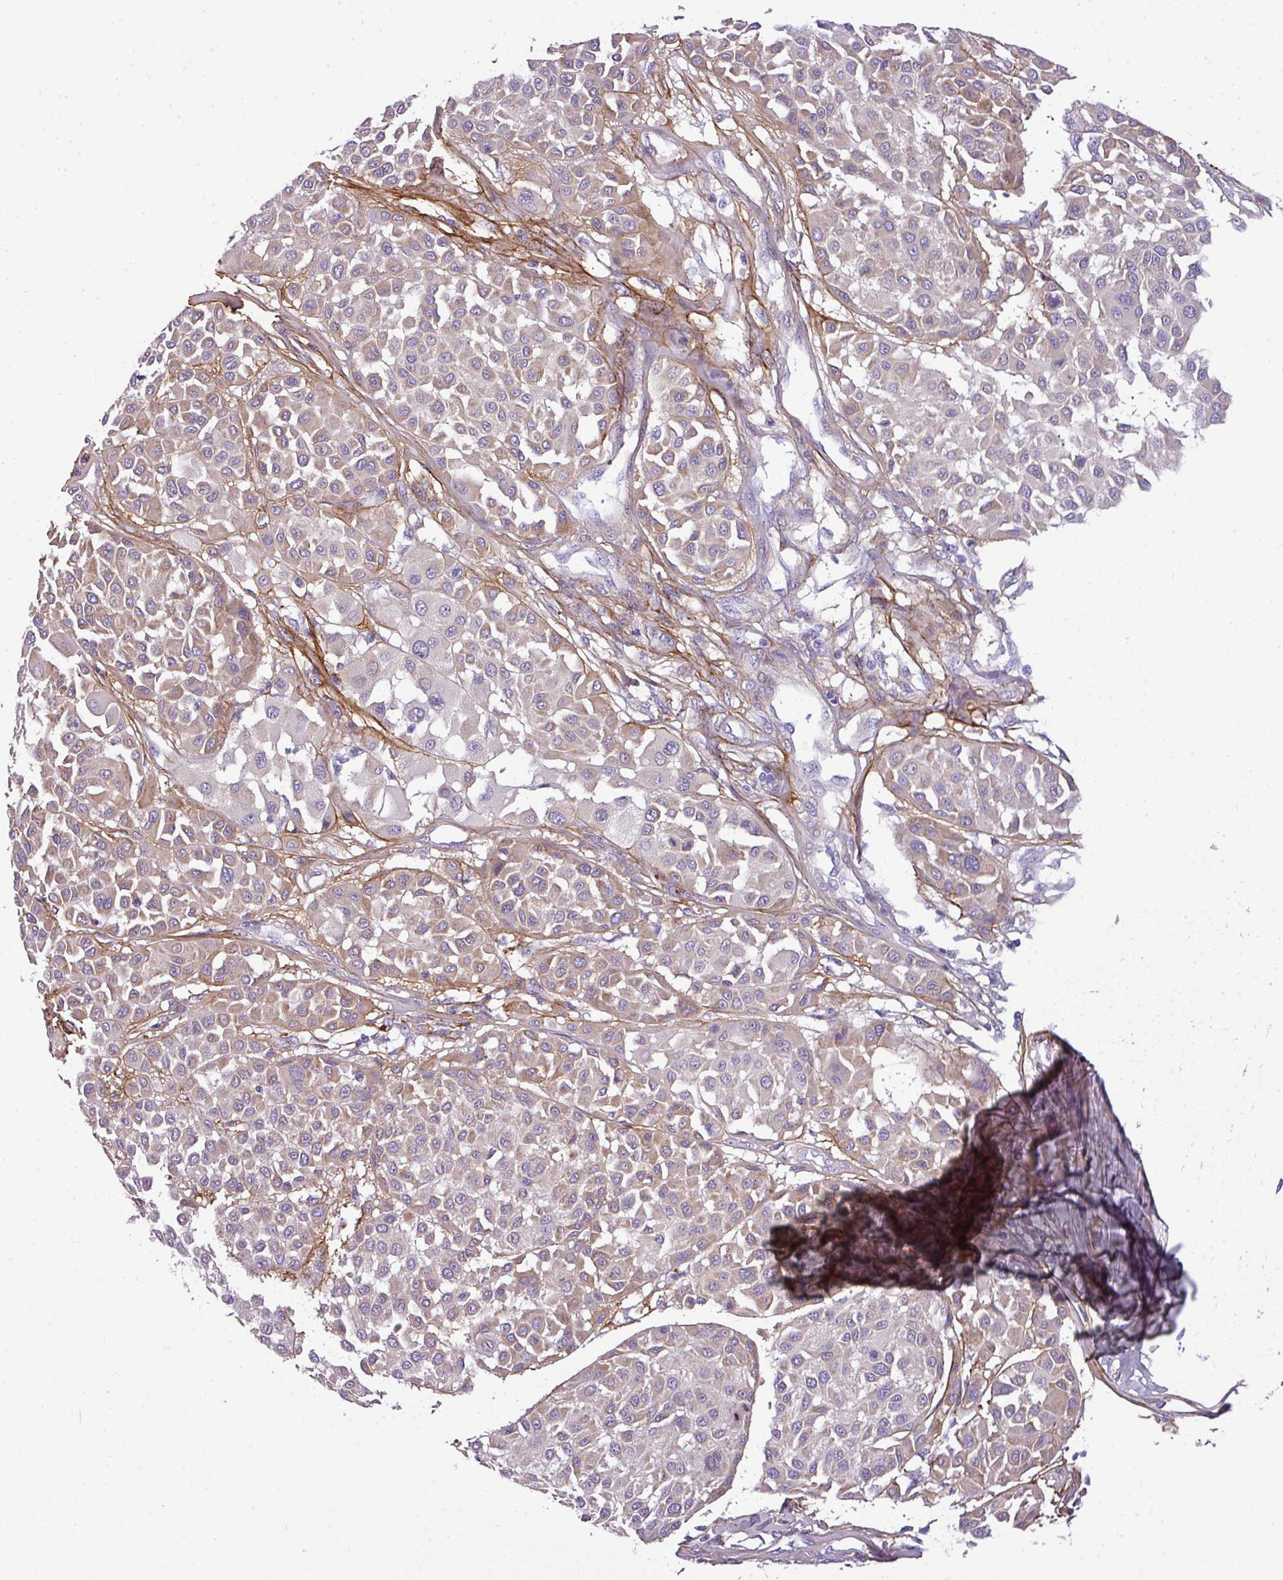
{"staining": {"intensity": "weak", "quantity": "25%-75%", "location": "cytoplasmic/membranous"}, "tissue": "melanoma", "cell_type": "Tumor cells", "image_type": "cancer", "snomed": [{"axis": "morphology", "description": "Malignant melanoma, Metastatic site"}, {"axis": "topography", "description": "Soft tissue"}], "caption": "Protein staining by immunohistochemistry displays weak cytoplasmic/membranous expression in about 25%-75% of tumor cells in malignant melanoma (metastatic site). Nuclei are stained in blue.", "gene": "PARD6G", "patient": {"sex": "male", "age": 41}}